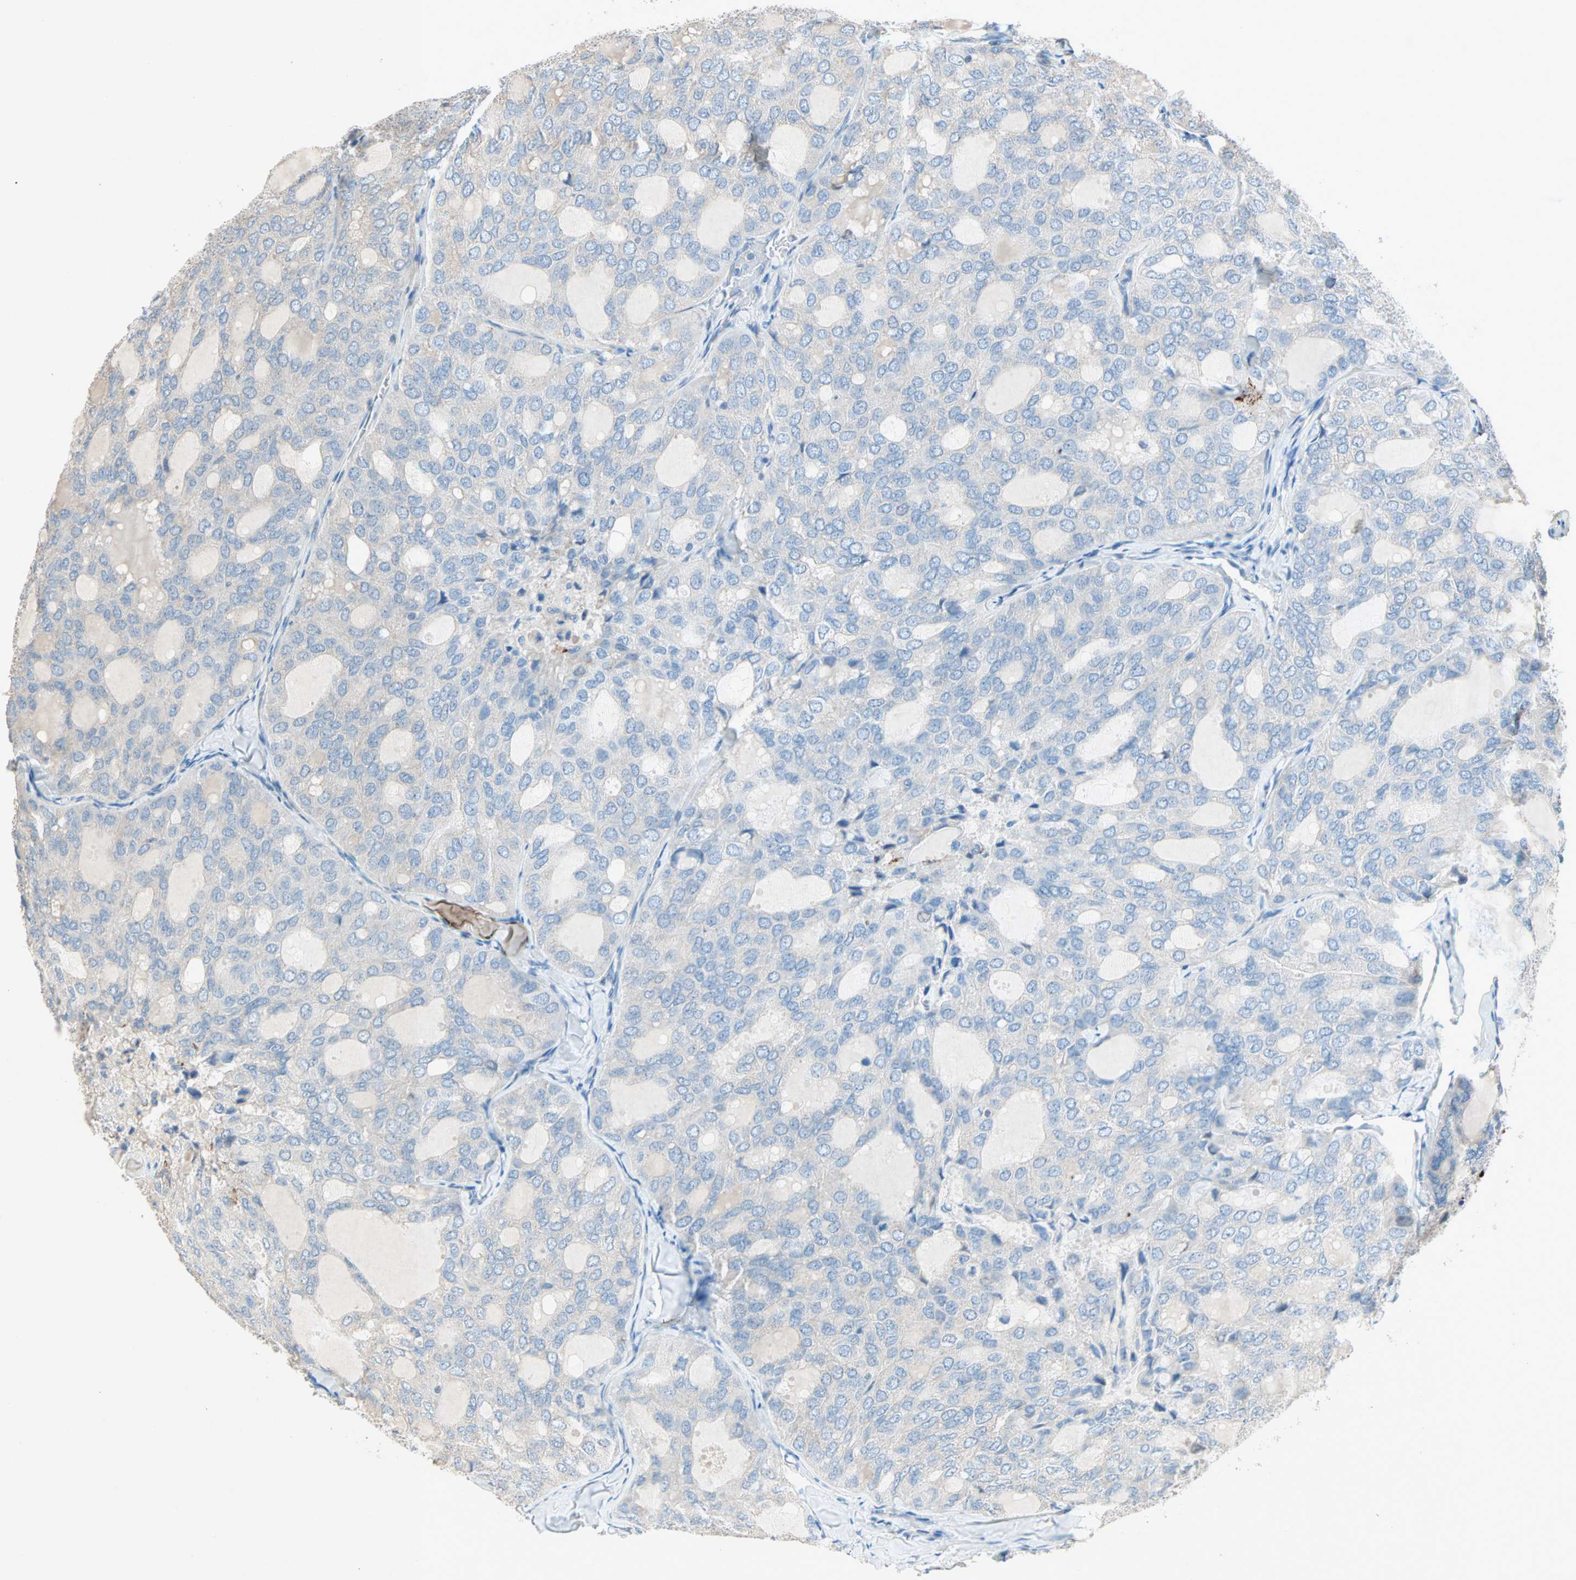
{"staining": {"intensity": "negative", "quantity": "none", "location": "none"}, "tissue": "thyroid cancer", "cell_type": "Tumor cells", "image_type": "cancer", "snomed": [{"axis": "morphology", "description": "Follicular adenoma carcinoma, NOS"}, {"axis": "topography", "description": "Thyroid gland"}], "caption": "This is a photomicrograph of immunohistochemistry (IHC) staining of thyroid cancer, which shows no staining in tumor cells.", "gene": "ACVRL1", "patient": {"sex": "male", "age": 75}}